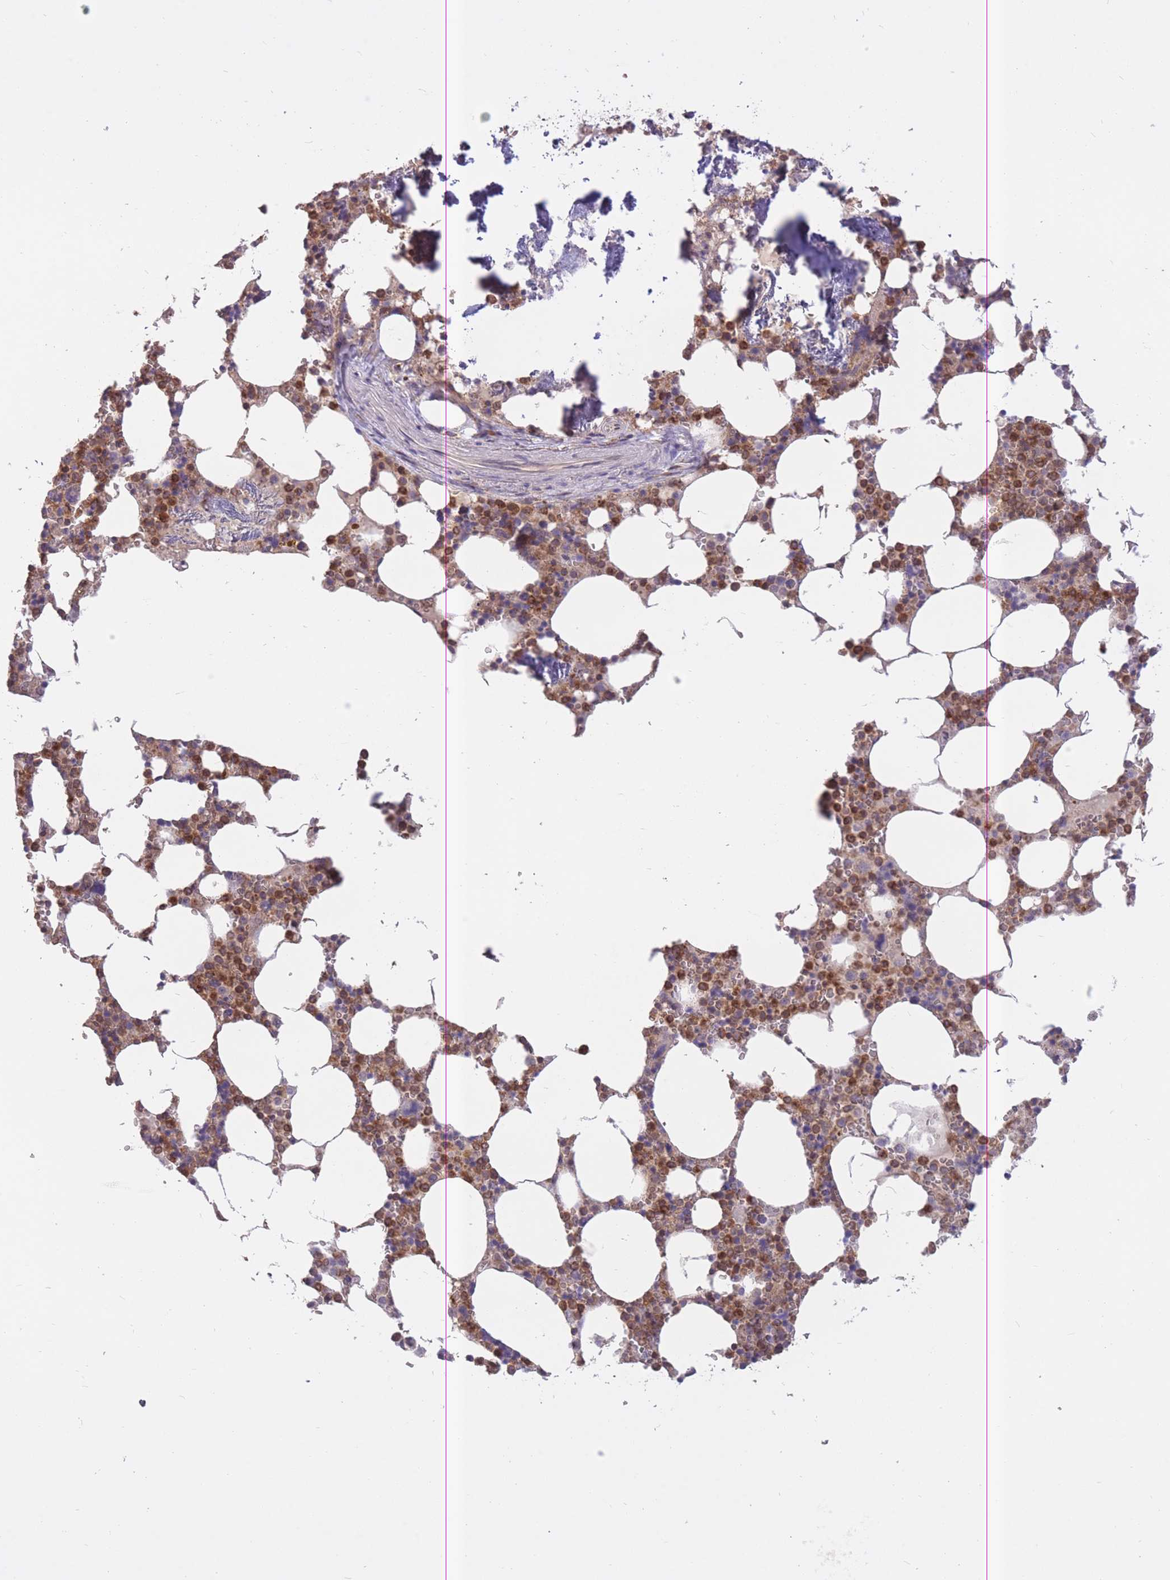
{"staining": {"intensity": "moderate", "quantity": "25%-75%", "location": "cytoplasmic/membranous,nuclear"}, "tissue": "bone marrow", "cell_type": "Hematopoietic cells", "image_type": "normal", "snomed": [{"axis": "morphology", "description": "Normal tissue, NOS"}, {"axis": "topography", "description": "Bone marrow"}], "caption": "Hematopoietic cells show medium levels of moderate cytoplasmic/membranous,nuclear expression in approximately 25%-75% of cells in normal human bone marrow. The staining was performed using DAB to visualize the protein expression in brown, while the nuclei were stained in blue with hematoxylin (Magnification: 20x).", "gene": "GMIP", "patient": {"sex": "male", "age": 64}}